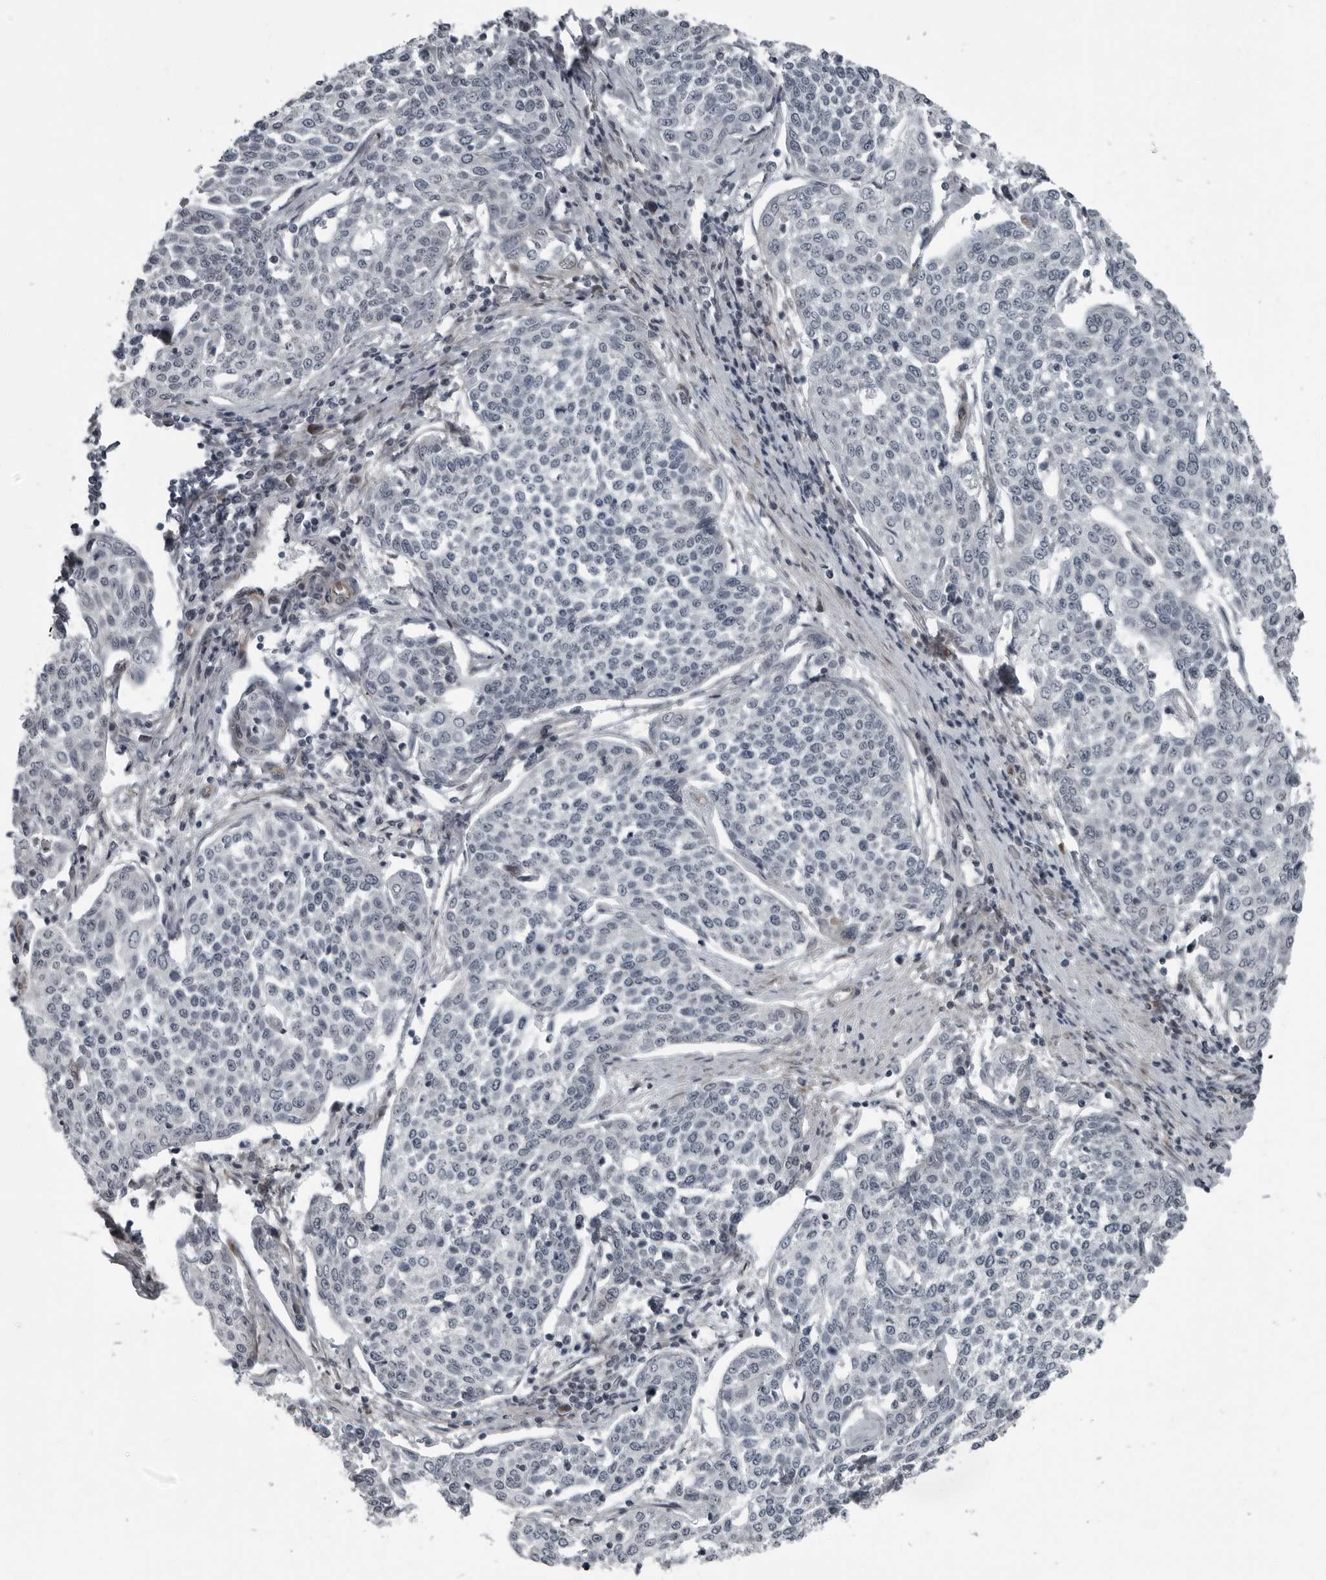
{"staining": {"intensity": "negative", "quantity": "none", "location": "none"}, "tissue": "cervical cancer", "cell_type": "Tumor cells", "image_type": "cancer", "snomed": [{"axis": "morphology", "description": "Squamous cell carcinoma, NOS"}, {"axis": "topography", "description": "Cervix"}], "caption": "High power microscopy photomicrograph of an IHC micrograph of squamous cell carcinoma (cervical), revealing no significant staining in tumor cells.", "gene": "FAM102B", "patient": {"sex": "female", "age": 34}}